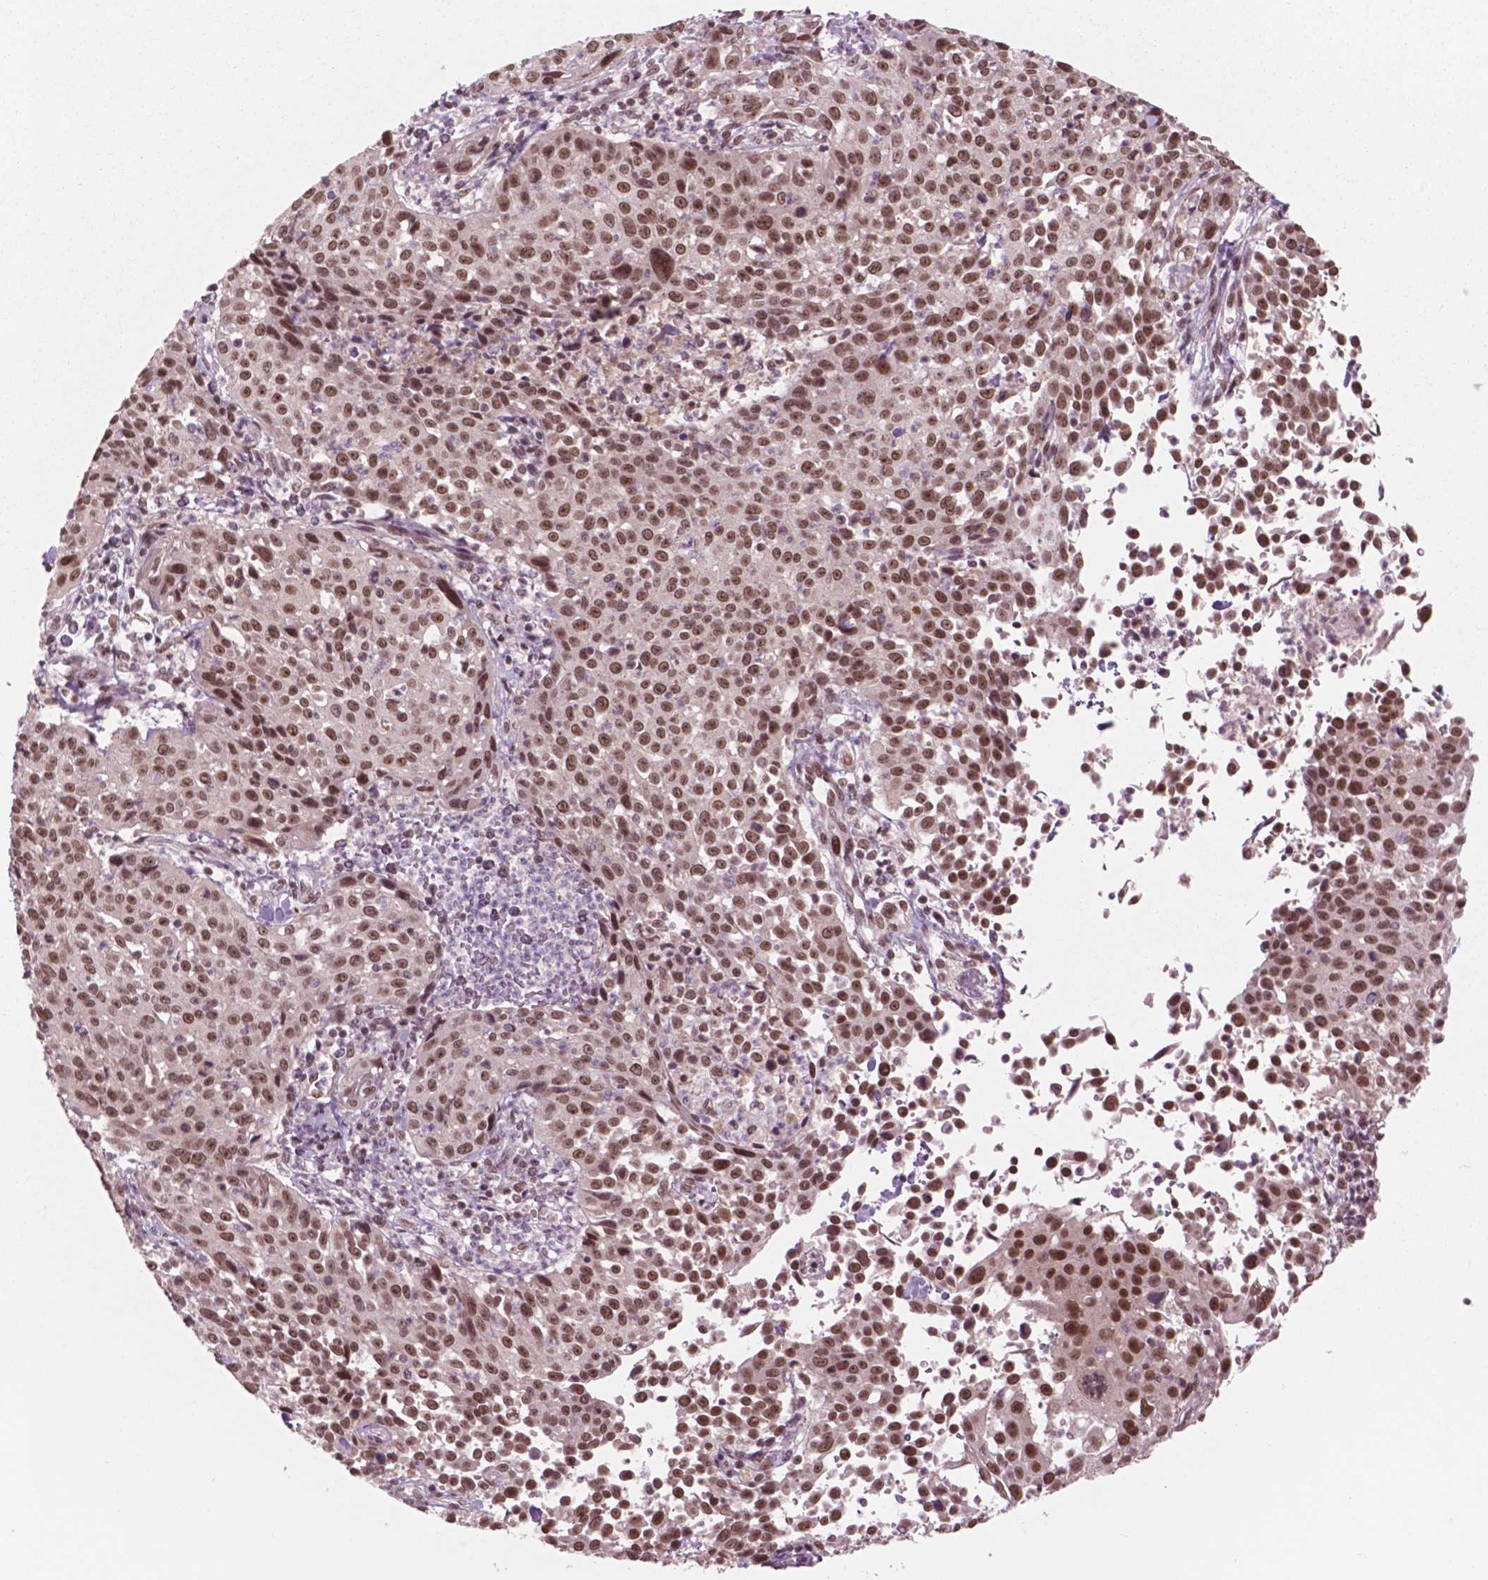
{"staining": {"intensity": "moderate", "quantity": ">75%", "location": "nuclear"}, "tissue": "cervical cancer", "cell_type": "Tumor cells", "image_type": "cancer", "snomed": [{"axis": "morphology", "description": "Squamous cell carcinoma, NOS"}, {"axis": "topography", "description": "Cervix"}], "caption": "Immunohistochemistry (IHC) micrograph of neoplastic tissue: cervical cancer (squamous cell carcinoma) stained using immunohistochemistry (IHC) exhibits medium levels of moderate protein expression localized specifically in the nuclear of tumor cells, appearing as a nuclear brown color.", "gene": "POLR2E", "patient": {"sex": "female", "age": 26}}